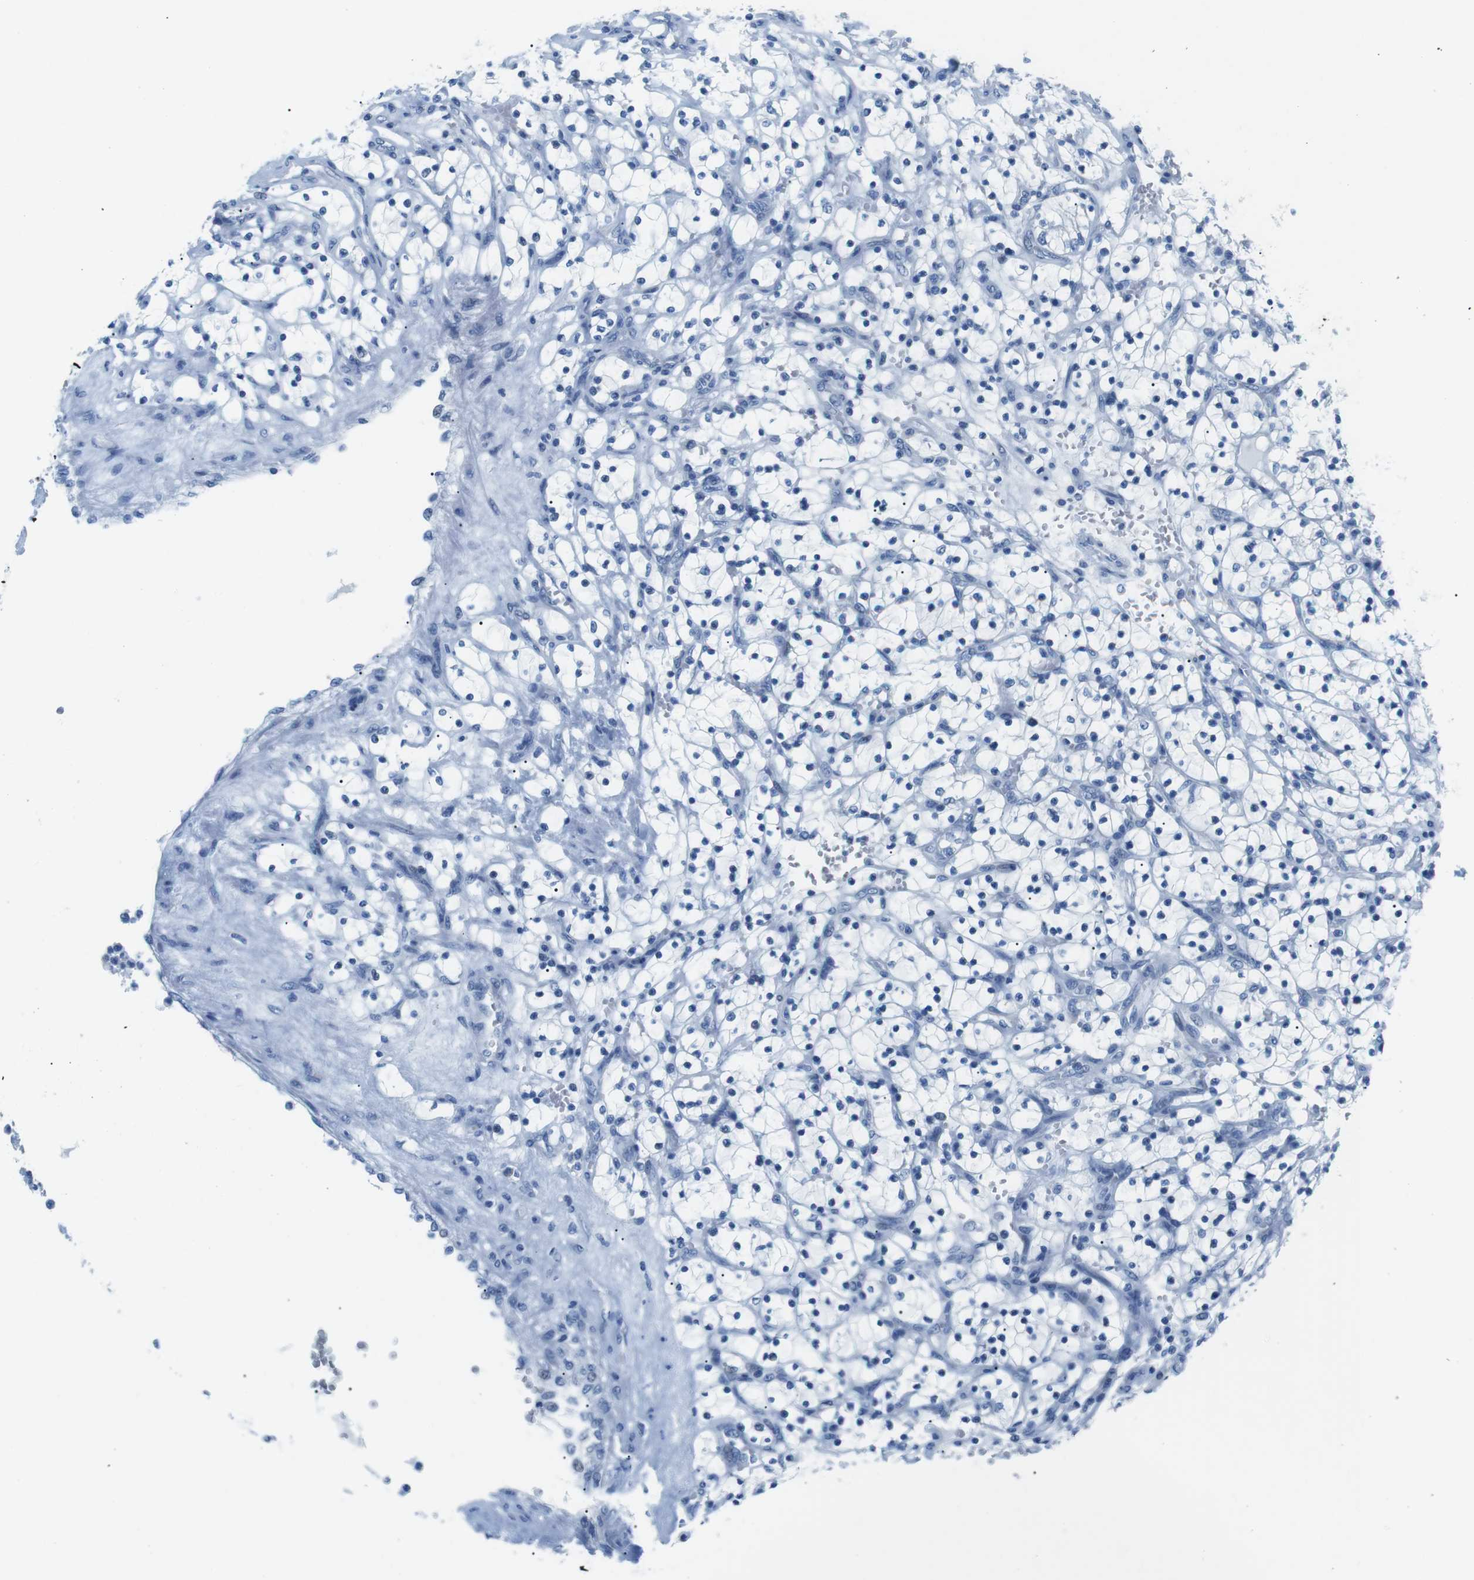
{"staining": {"intensity": "negative", "quantity": "none", "location": "none"}, "tissue": "renal cancer", "cell_type": "Tumor cells", "image_type": "cancer", "snomed": [{"axis": "morphology", "description": "Adenocarcinoma, NOS"}, {"axis": "topography", "description": "Kidney"}], "caption": "The micrograph exhibits no significant positivity in tumor cells of renal cancer.", "gene": "MUC2", "patient": {"sex": "female", "age": 69}}